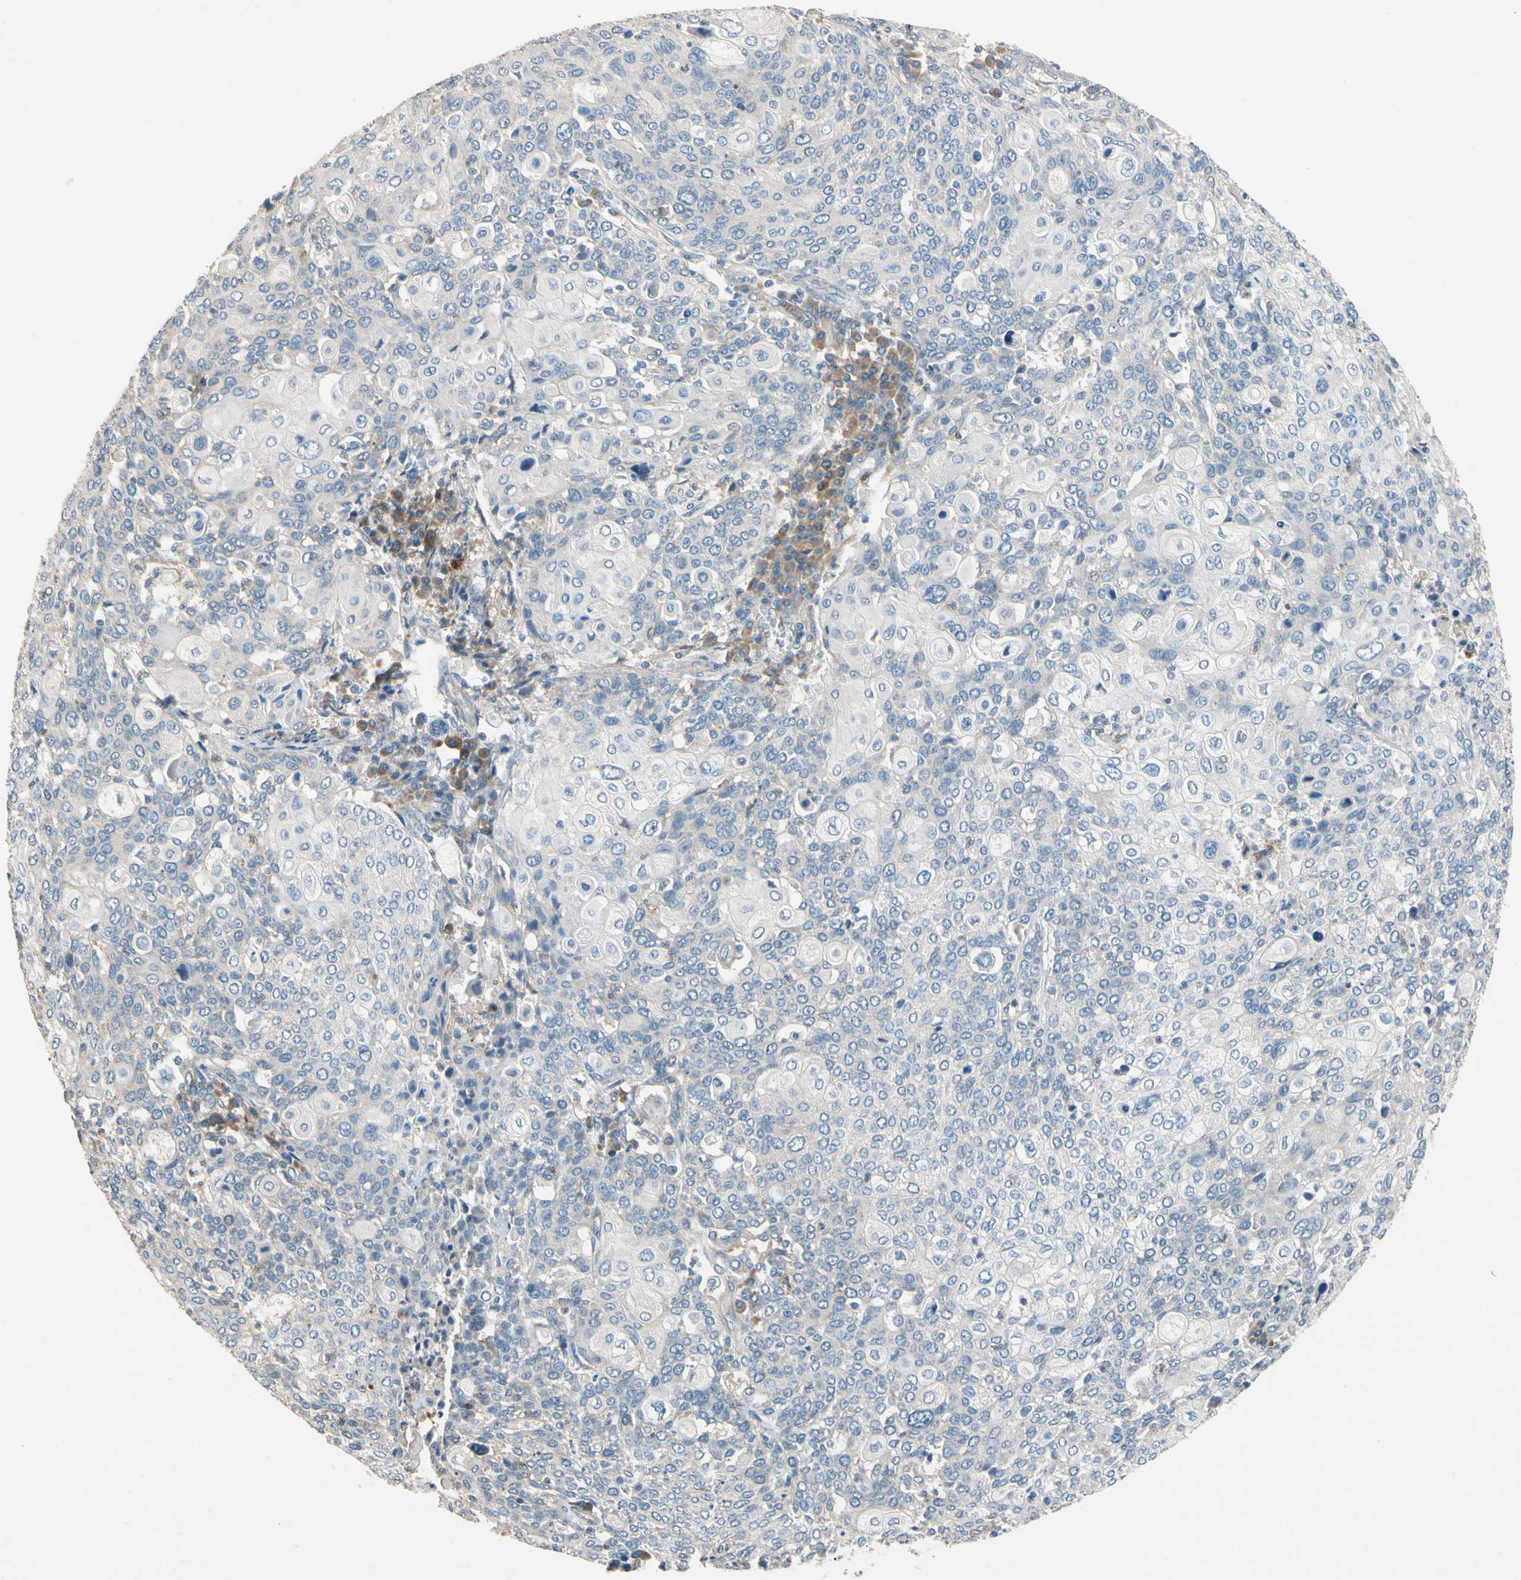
{"staining": {"intensity": "negative", "quantity": "none", "location": "none"}, "tissue": "cervical cancer", "cell_type": "Tumor cells", "image_type": "cancer", "snomed": [{"axis": "morphology", "description": "Squamous cell carcinoma, NOS"}, {"axis": "topography", "description": "Cervix"}], "caption": "Immunohistochemical staining of cervical squamous cell carcinoma displays no significant expression in tumor cells. Brightfield microscopy of IHC stained with DAB (brown) and hematoxylin (blue), captured at high magnification.", "gene": "SIGLEC5", "patient": {"sex": "female", "age": 40}}